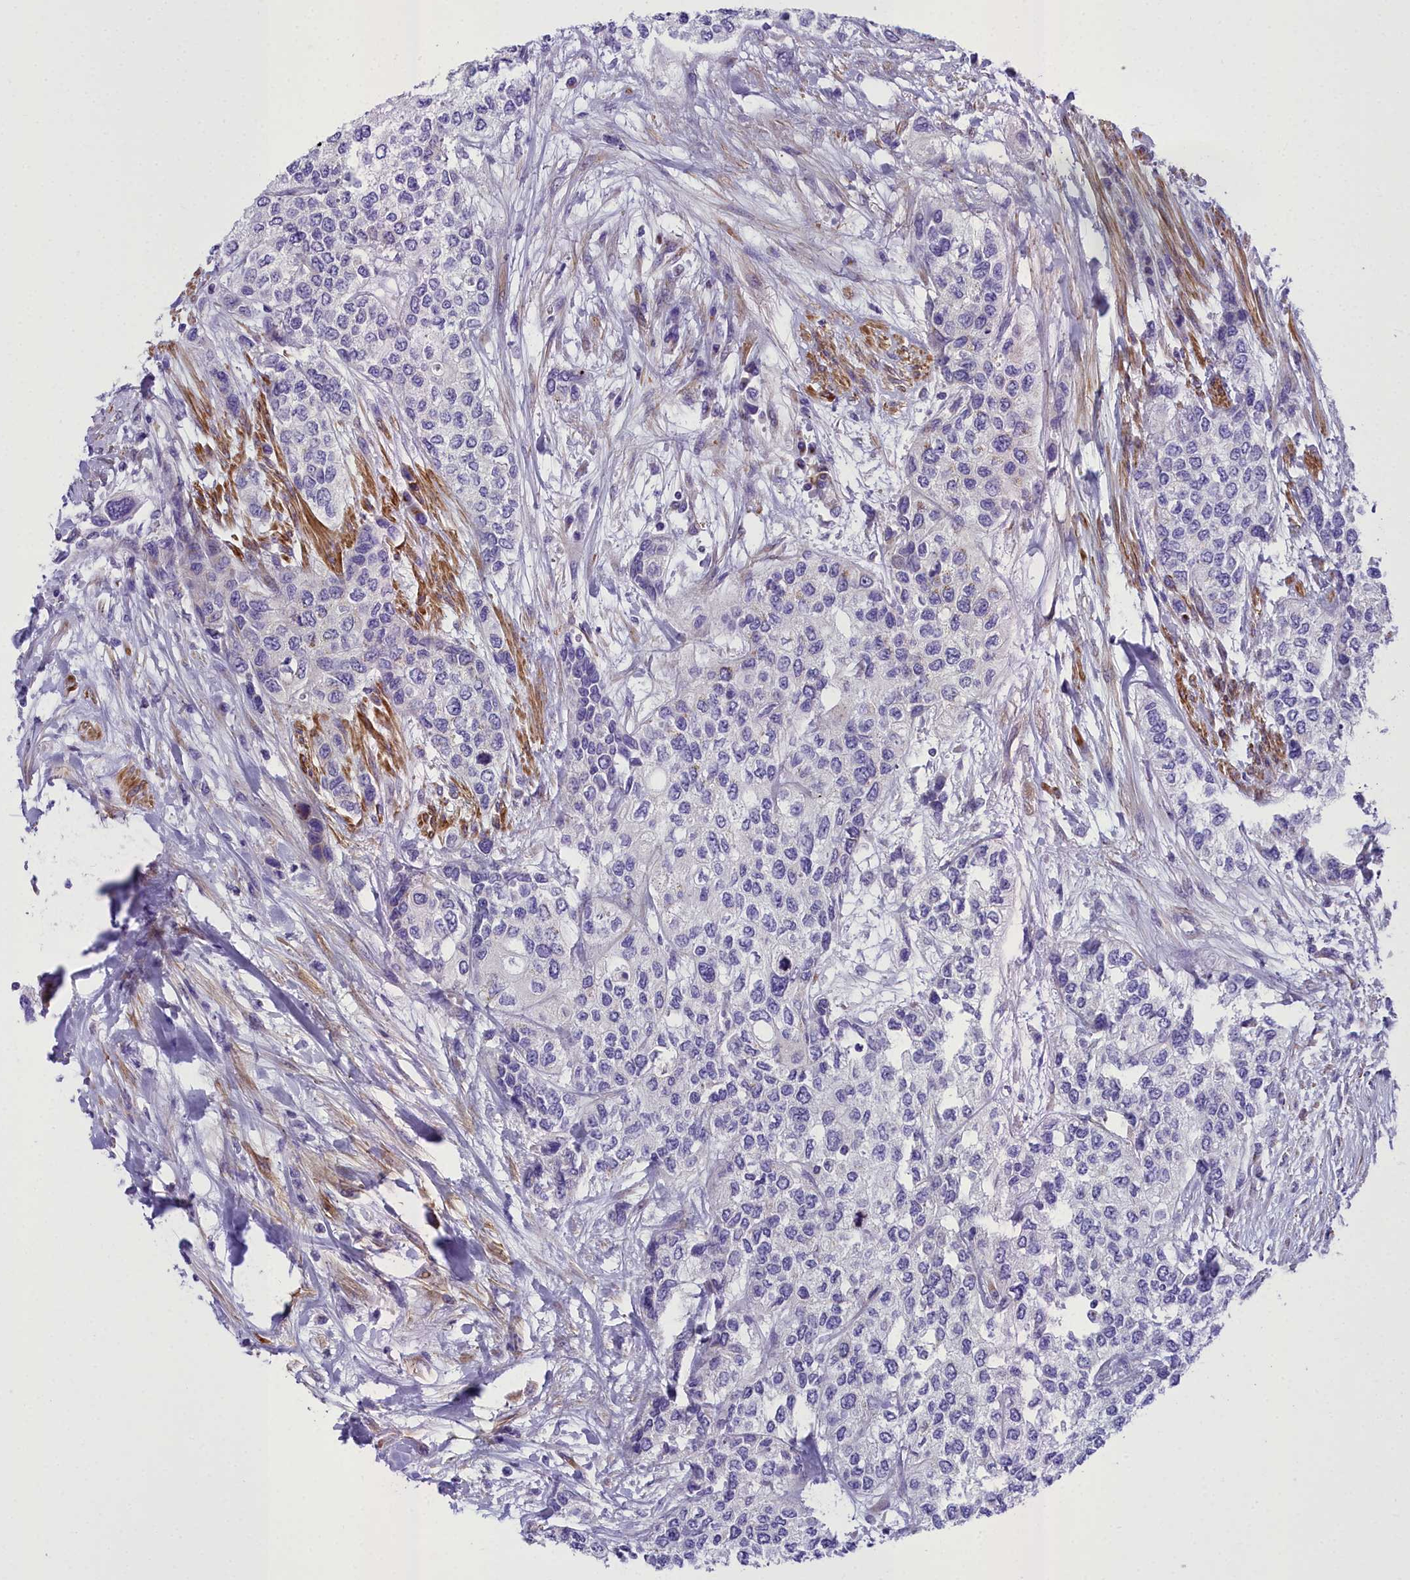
{"staining": {"intensity": "negative", "quantity": "none", "location": "none"}, "tissue": "urothelial cancer", "cell_type": "Tumor cells", "image_type": "cancer", "snomed": [{"axis": "morphology", "description": "Urothelial carcinoma, High grade"}, {"axis": "topography", "description": "Urinary bladder"}], "caption": "Tumor cells show no significant expression in high-grade urothelial carcinoma. (IHC, brightfield microscopy, high magnification).", "gene": "GFRA1", "patient": {"sex": "female", "age": 56}}